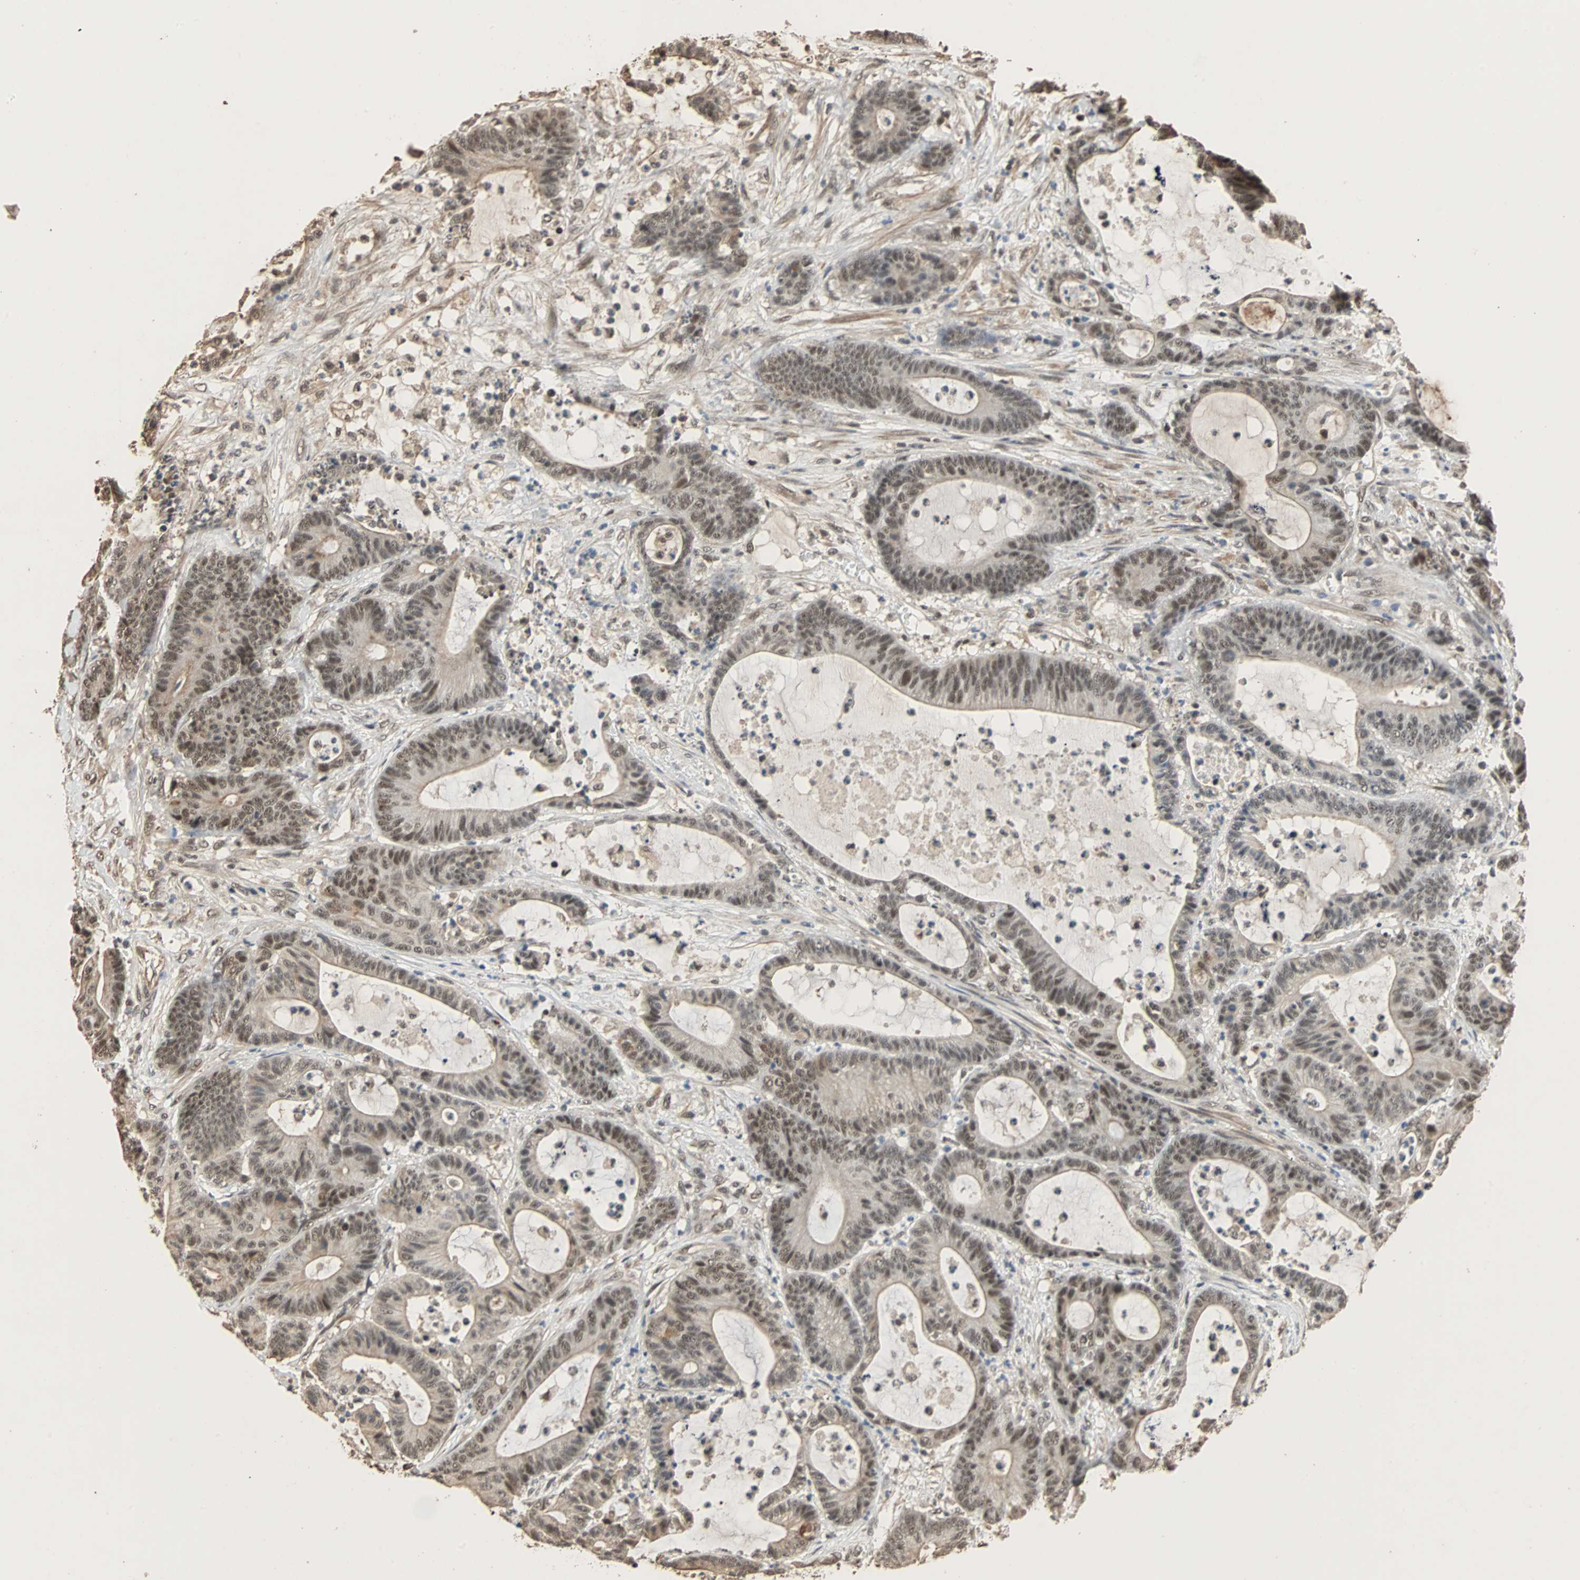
{"staining": {"intensity": "moderate", "quantity": ">75%", "location": "nuclear"}, "tissue": "colorectal cancer", "cell_type": "Tumor cells", "image_type": "cancer", "snomed": [{"axis": "morphology", "description": "Adenocarcinoma, NOS"}, {"axis": "topography", "description": "Colon"}], "caption": "The micrograph exhibits staining of colorectal adenocarcinoma, revealing moderate nuclear protein expression (brown color) within tumor cells. (Brightfield microscopy of DAB IHC at high magnification).", "gene": "CDC5L", "patient": {"sex": "female", "age": 84}}